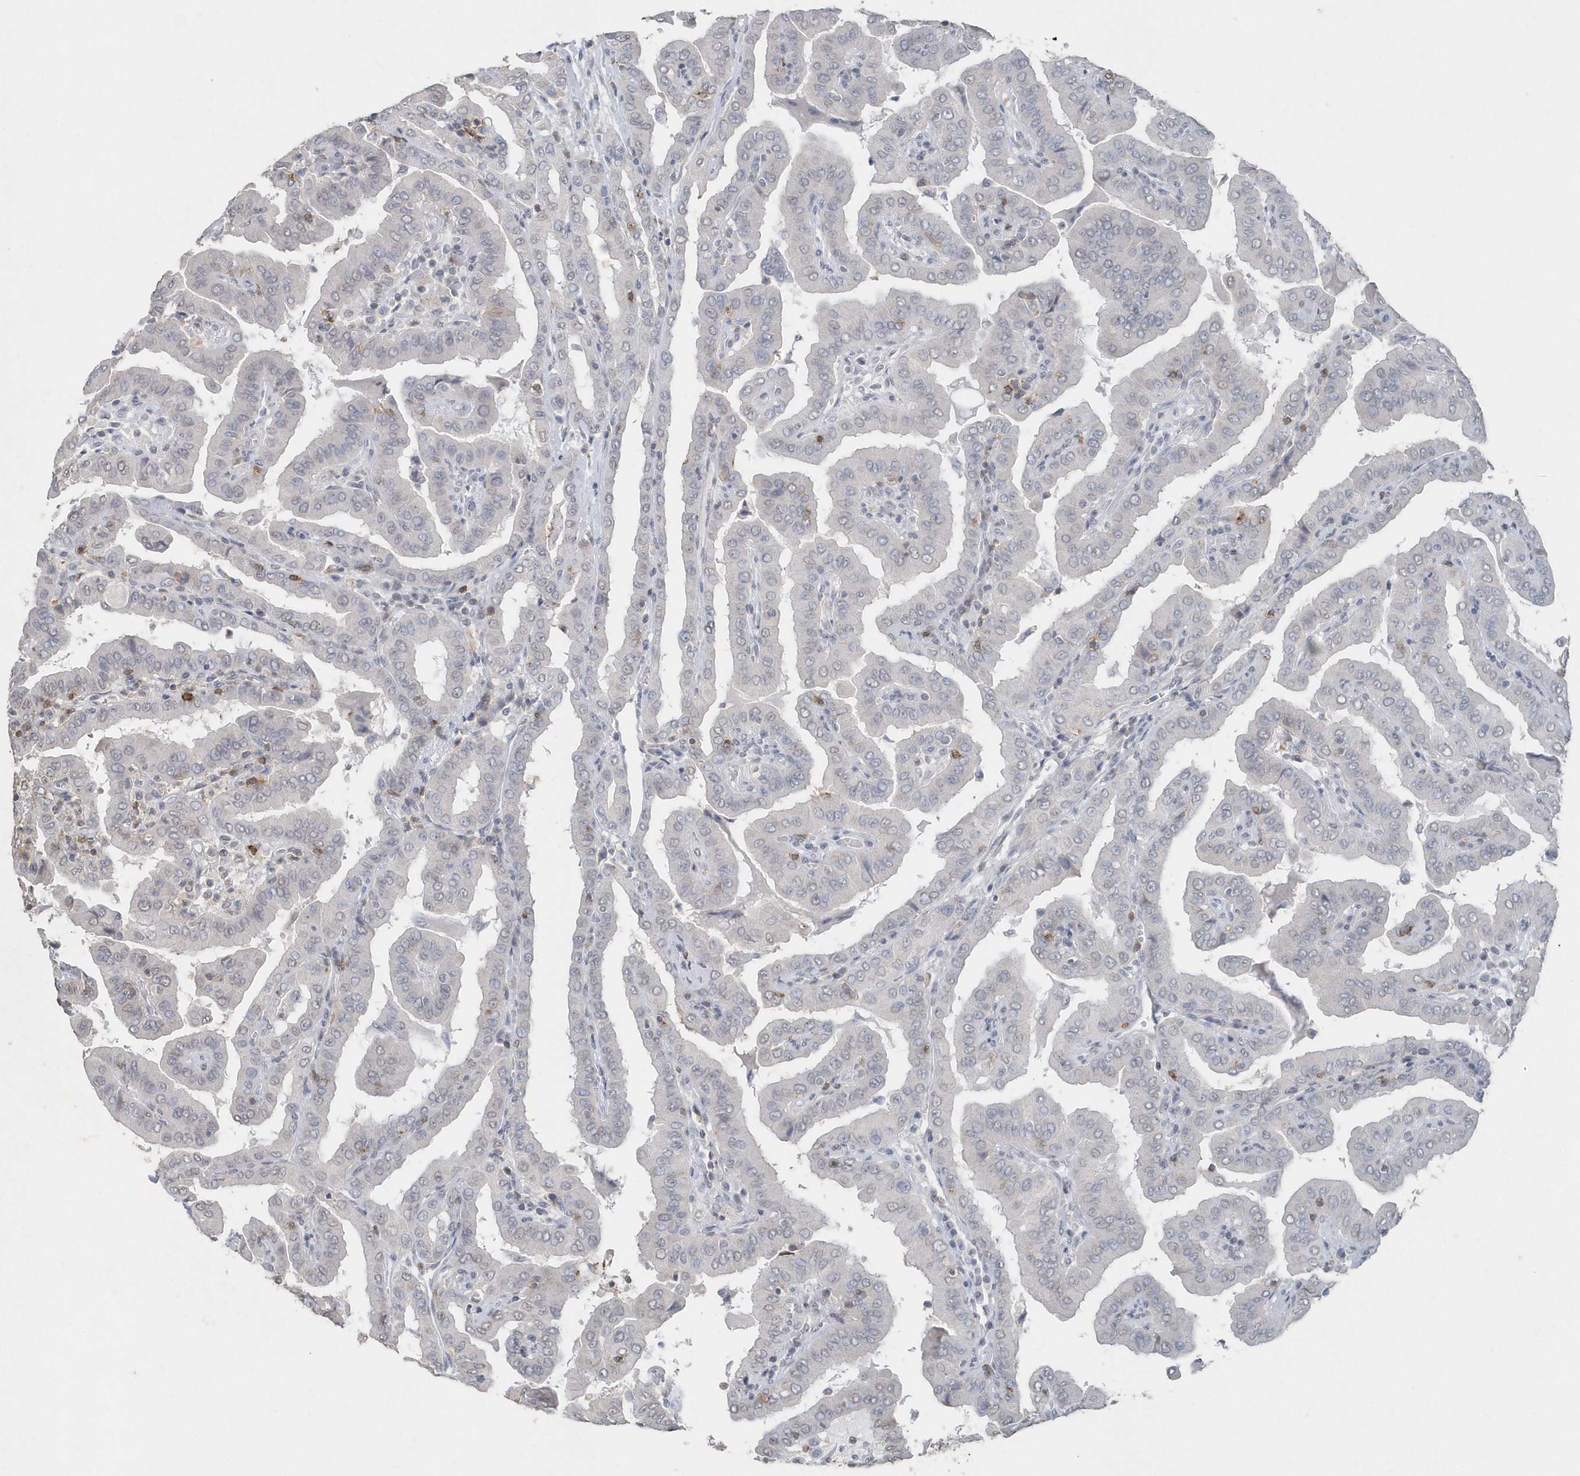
{"staining": {"intensity": "negative", "quantity": "none", "location": "none"}, "tissue": "thyroid cancer", "cell_type": "Tumor cells", "image_type": "cancer", "snomed": [{"axis": "morphology", "description": "Papillary adenocarcinoma, NOS"}, {"axis": "topography", "description": "Thyroid gland"}], "caption": "Immunohistochemistry (IHC) micrograph of neoplastic tissue: thyroid papillary adenocarcinoma stained with DAB exhibits no significant protein staining in tumor cells.", "gene": "PDCD1", "patient": {"sex": "male", "age": 33}}